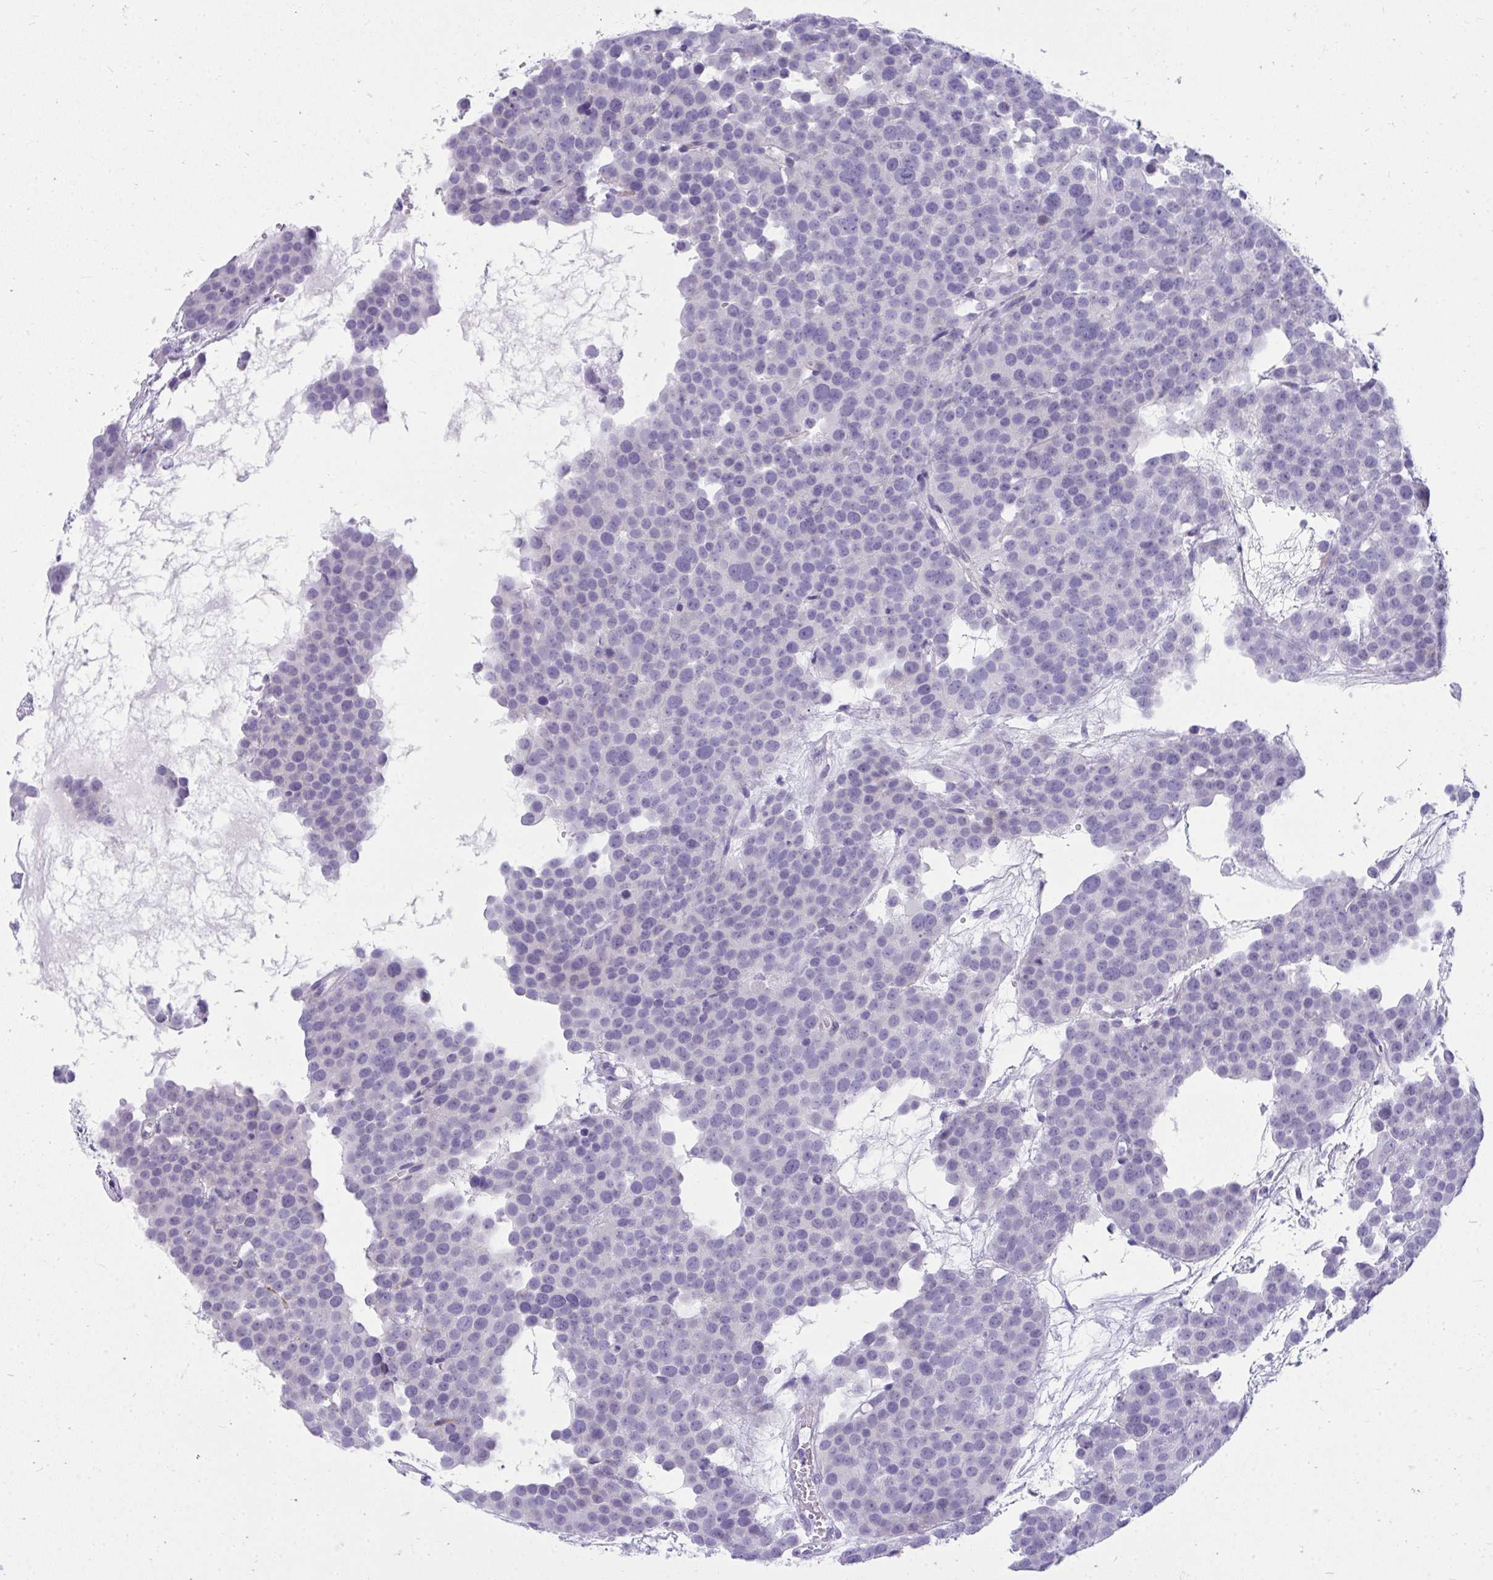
{"staining": {"intensity": "negative", "quantity": "none", "location": "none"}, "tissue": "testis cancer", "cell_type": "Tumor cells", "image_type": "cancer", "snomed": [{"axis": "morphology", "description": "Seminoma, NOS"}, {"axis": "topography", "description": "Testis"}], "caption": "Immunohistochemistry (IHC) of human testis cancer shows no positivity in tumor cells.", "gene": "TSBP1", "patient": {"sex": "male", "age": 71}}